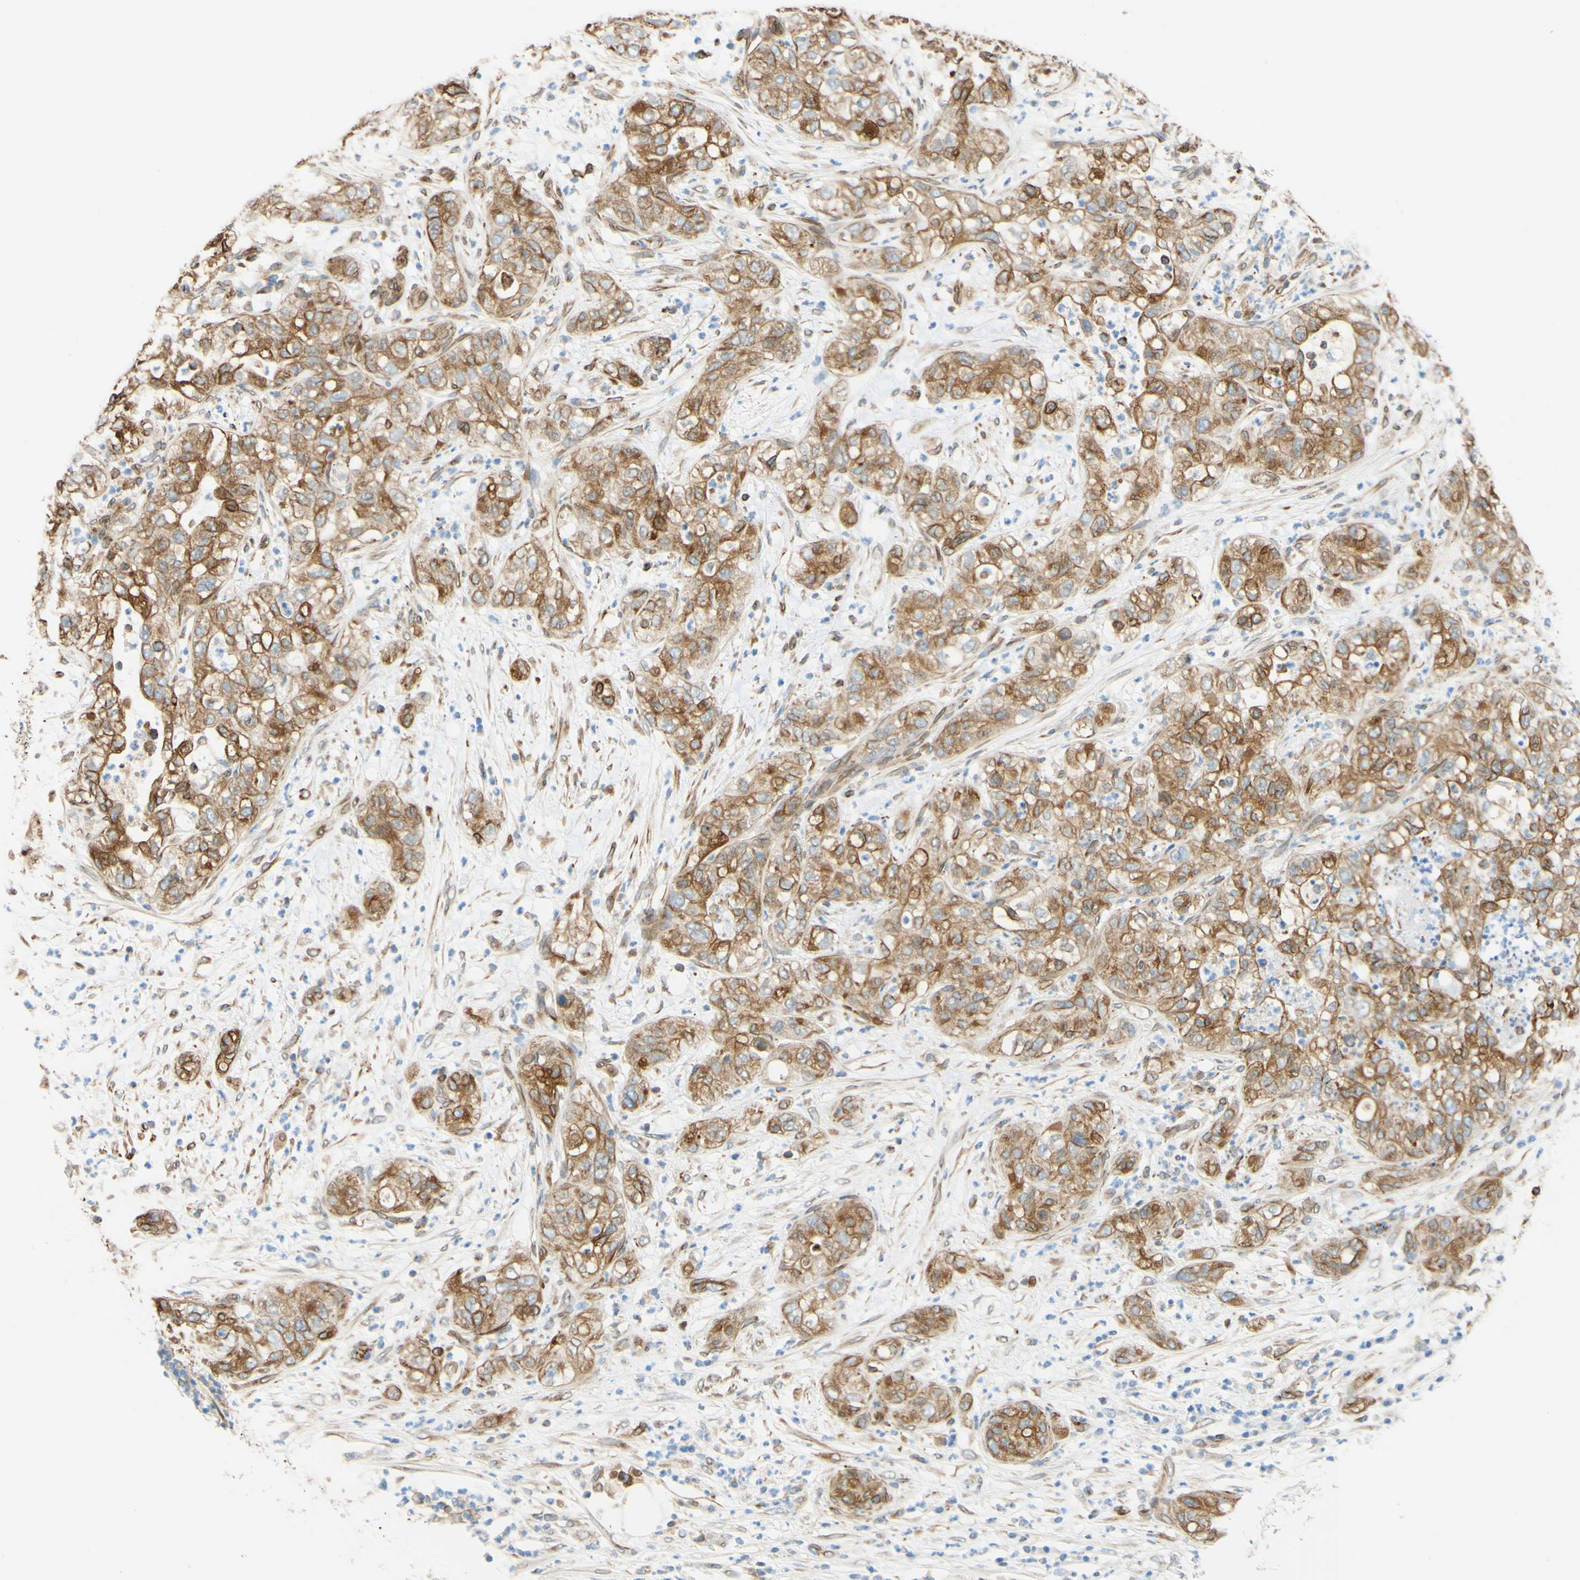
{"staining": {"intensity": "moderate", "quantity": ">75%", "location": "cytoplasmic/membranous"}, "tissue": "pancreatic cancer", "cell_type": "Tumor cells", "image_type": "cancer", "snomed": [{"axis": "morphology", "description": "Adenocarcinoma, NOS"}, {"axis": "topography", "description": "Pancreas"}], "caption": "A medium amount of moderate cytoplasmic/membranous positivity is identified in approximately >75% of tumor cells in pancreatic adenocarcinoma tissue. Nuclei are stained in blue.", "gene": "ENDOD1", "patient": {"sex": "female", "age": 78}}